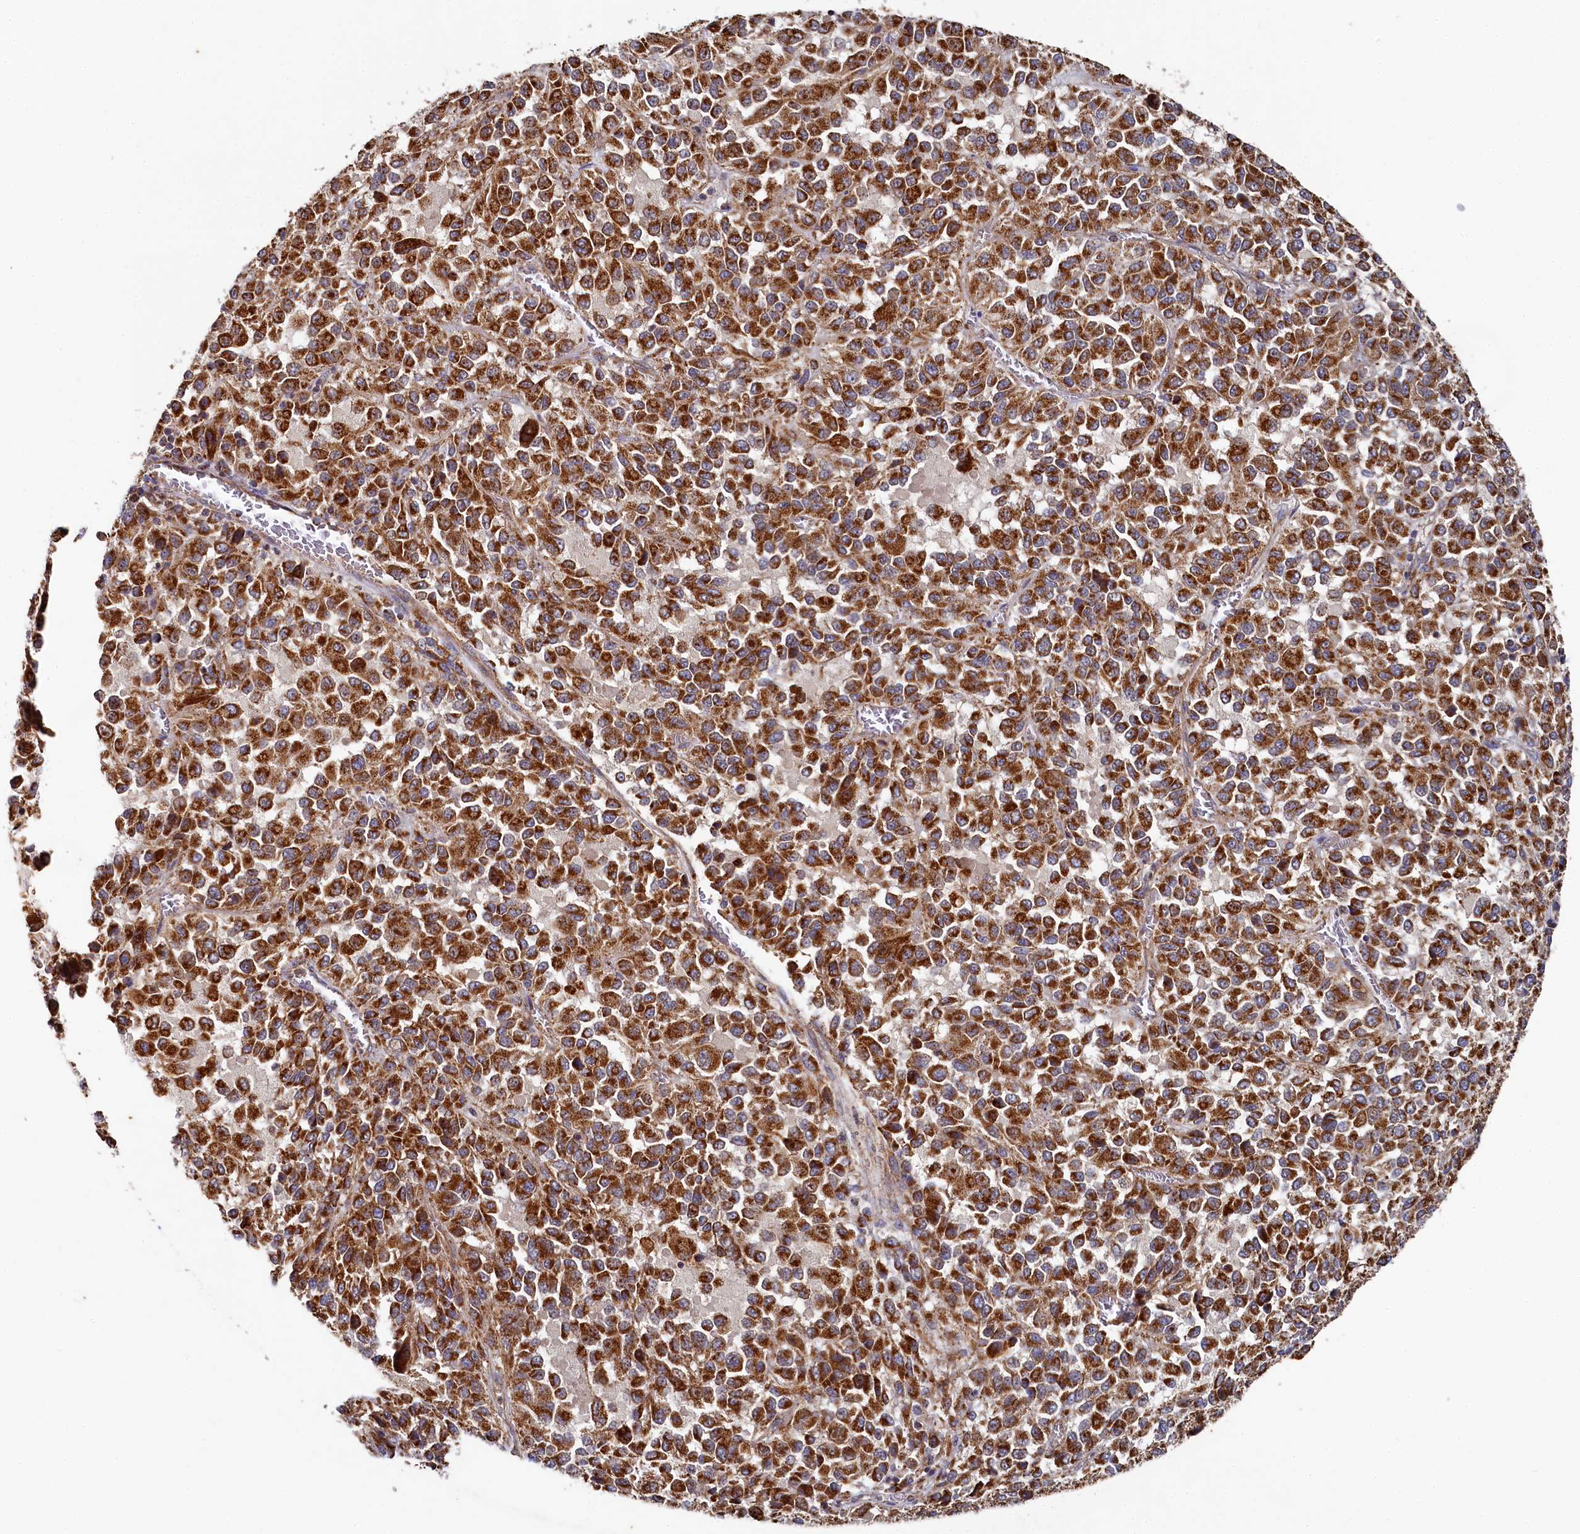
{"staining": {"intensity": "strong", "quantity": ">75%", "location": "cytoplasmic/membranous"}, "tissue": "melanoma", "cell_type": "Tumor cells", "image_type": "cancer", "snomed": [{"axis": "morphology", "description": "Malignant melanoma, Metastatic site"}, {"axis": "topography", "description": "Lung"}], "caption": "Immunohistochemistry micrograph of human malignant melanoma (metastatic site) stained for a protein (brown), which demonstrates high levels of strong cytoplasmic/membranous positivity in approximately >75% of tumor cells.", "gene": "HAUS2", "patient": {"sex": "male", "age": 64}}